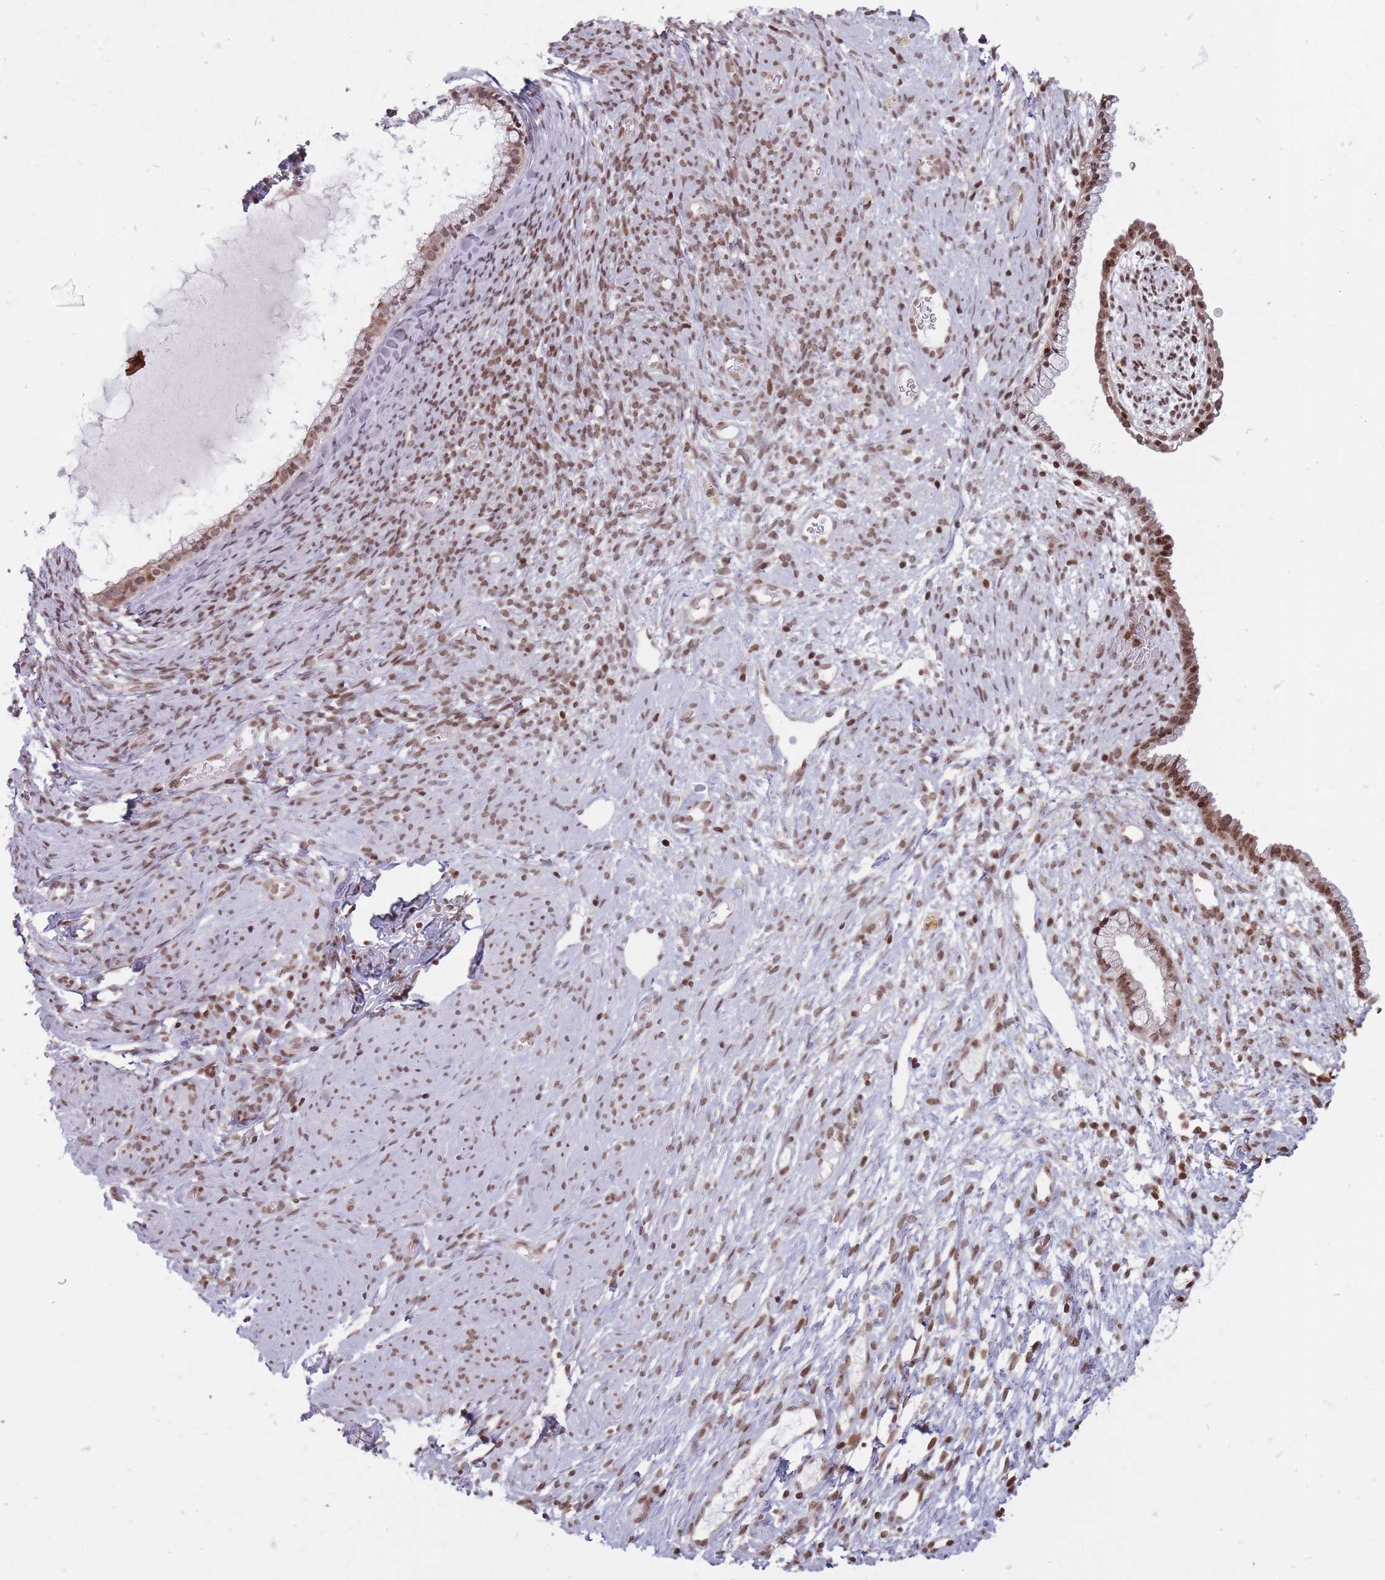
{"staining": {"intensity": "moderate", "quantity": ">75%", "location": "nuclear"}, "tissue": "cervix", "cell_type": "Glandular cells", "image_type": "normal", "snomed": [{"axis": "morphology", "description": "Normal tissue, NOS"}, {"axis": "topography", "description": "Cervix"}], "caption": "Immunohistochemistry (IHC) of unremarkable human cervix exhibits medium levels of moderate nuclear expression in approximately >75% of glandular cells.", "gene": "TMC6", "patient": {"sex": "female", "age": 76}}